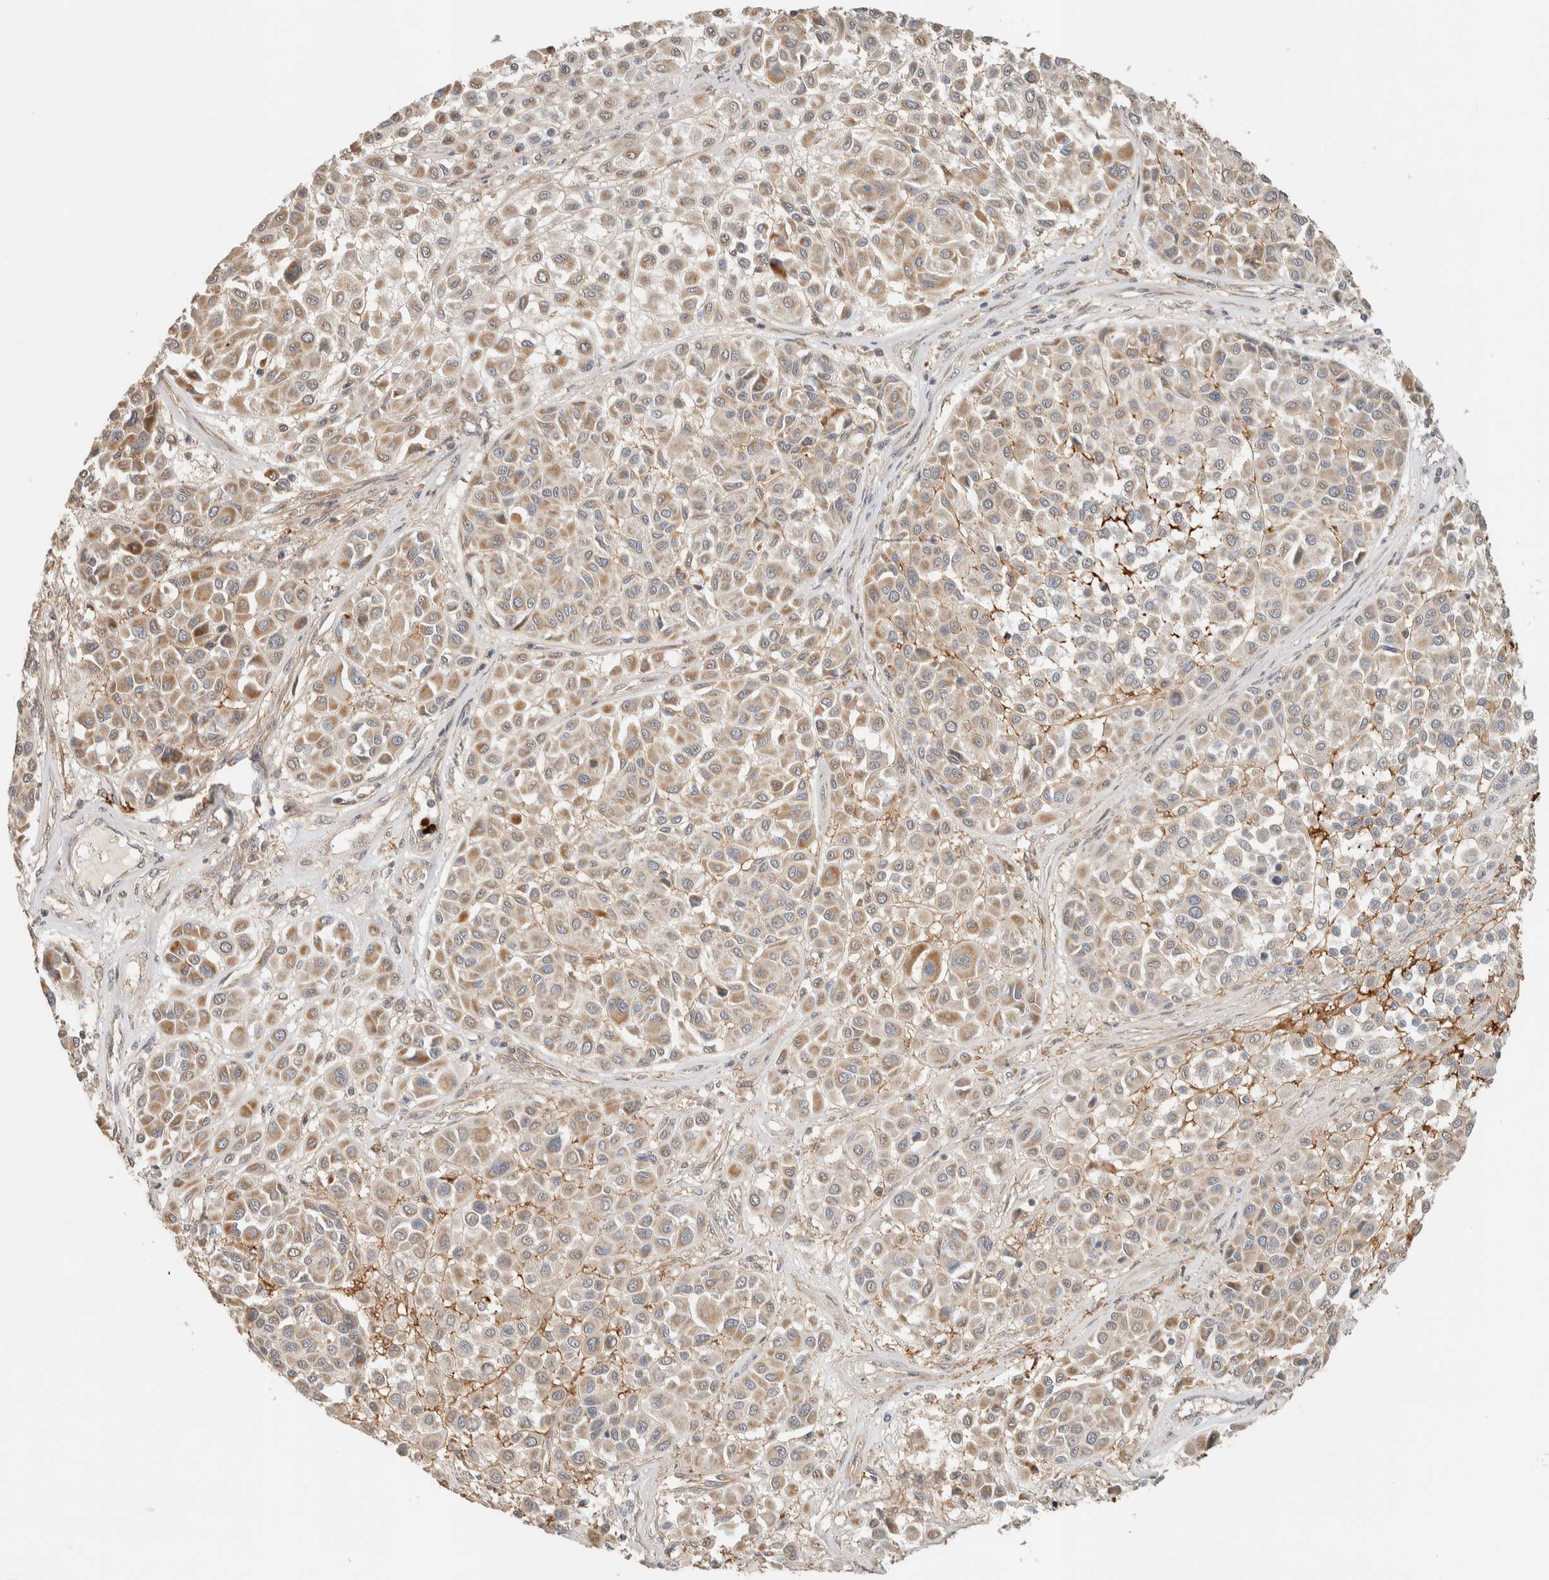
{"staining": {"intensity": "weak", "quantity": ">75%", "location": "cytoplasmic/membranous"}, "tissue": "melanoma", "cell_type": "Tumor cells", "image_type": "cancer", "snomed": [{"axis": "morphology", "description": "Malignant melanoma, Metastatic site"}, {"axis": "topography", "description": "Soft tissue"}], "caption": "Human melanoma stained for a protein (brown) displays weak cytoplasmic/membranous positive staining in about >75% of tumor cells.", "gene": "PDE7B", "patient": {"sex": "male", "age": 41}}